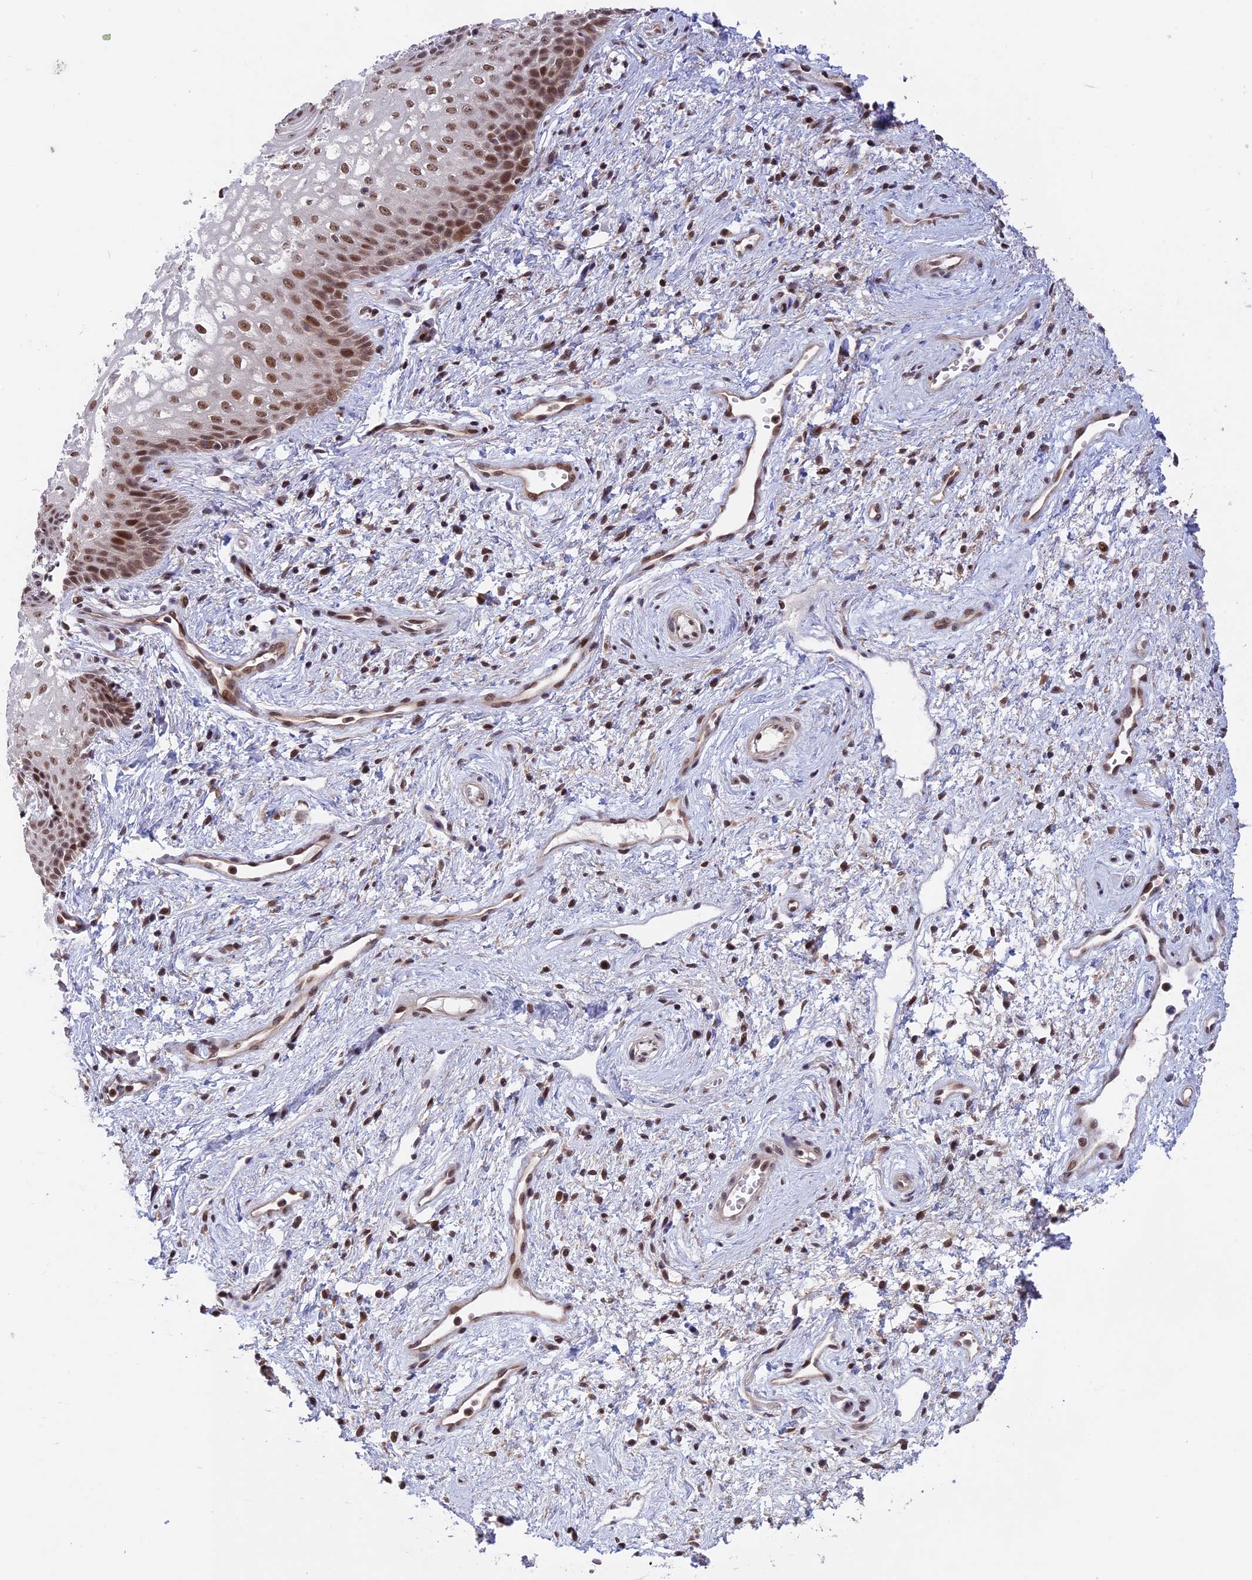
{"staining": {"intensity": "moderate", "quantity": ">75%", "location": "nuclear"}, "tissue": "vagina", "cell_type": "Squamous epithelial cells", "image_type": "normal", "snomed": [{"axis": "morphology", "description": "Normal tissue, NOS"}, {"axis": "topography", "description": "Vagina"}], "caption": "Unremarkable vagina reveals moderate nuclear expression in about >75% of squamous epithelial cells, visualized by immunohistochemistry.", "gene": "POLR2C", "patient": {"sex": "female", "age": 34}}